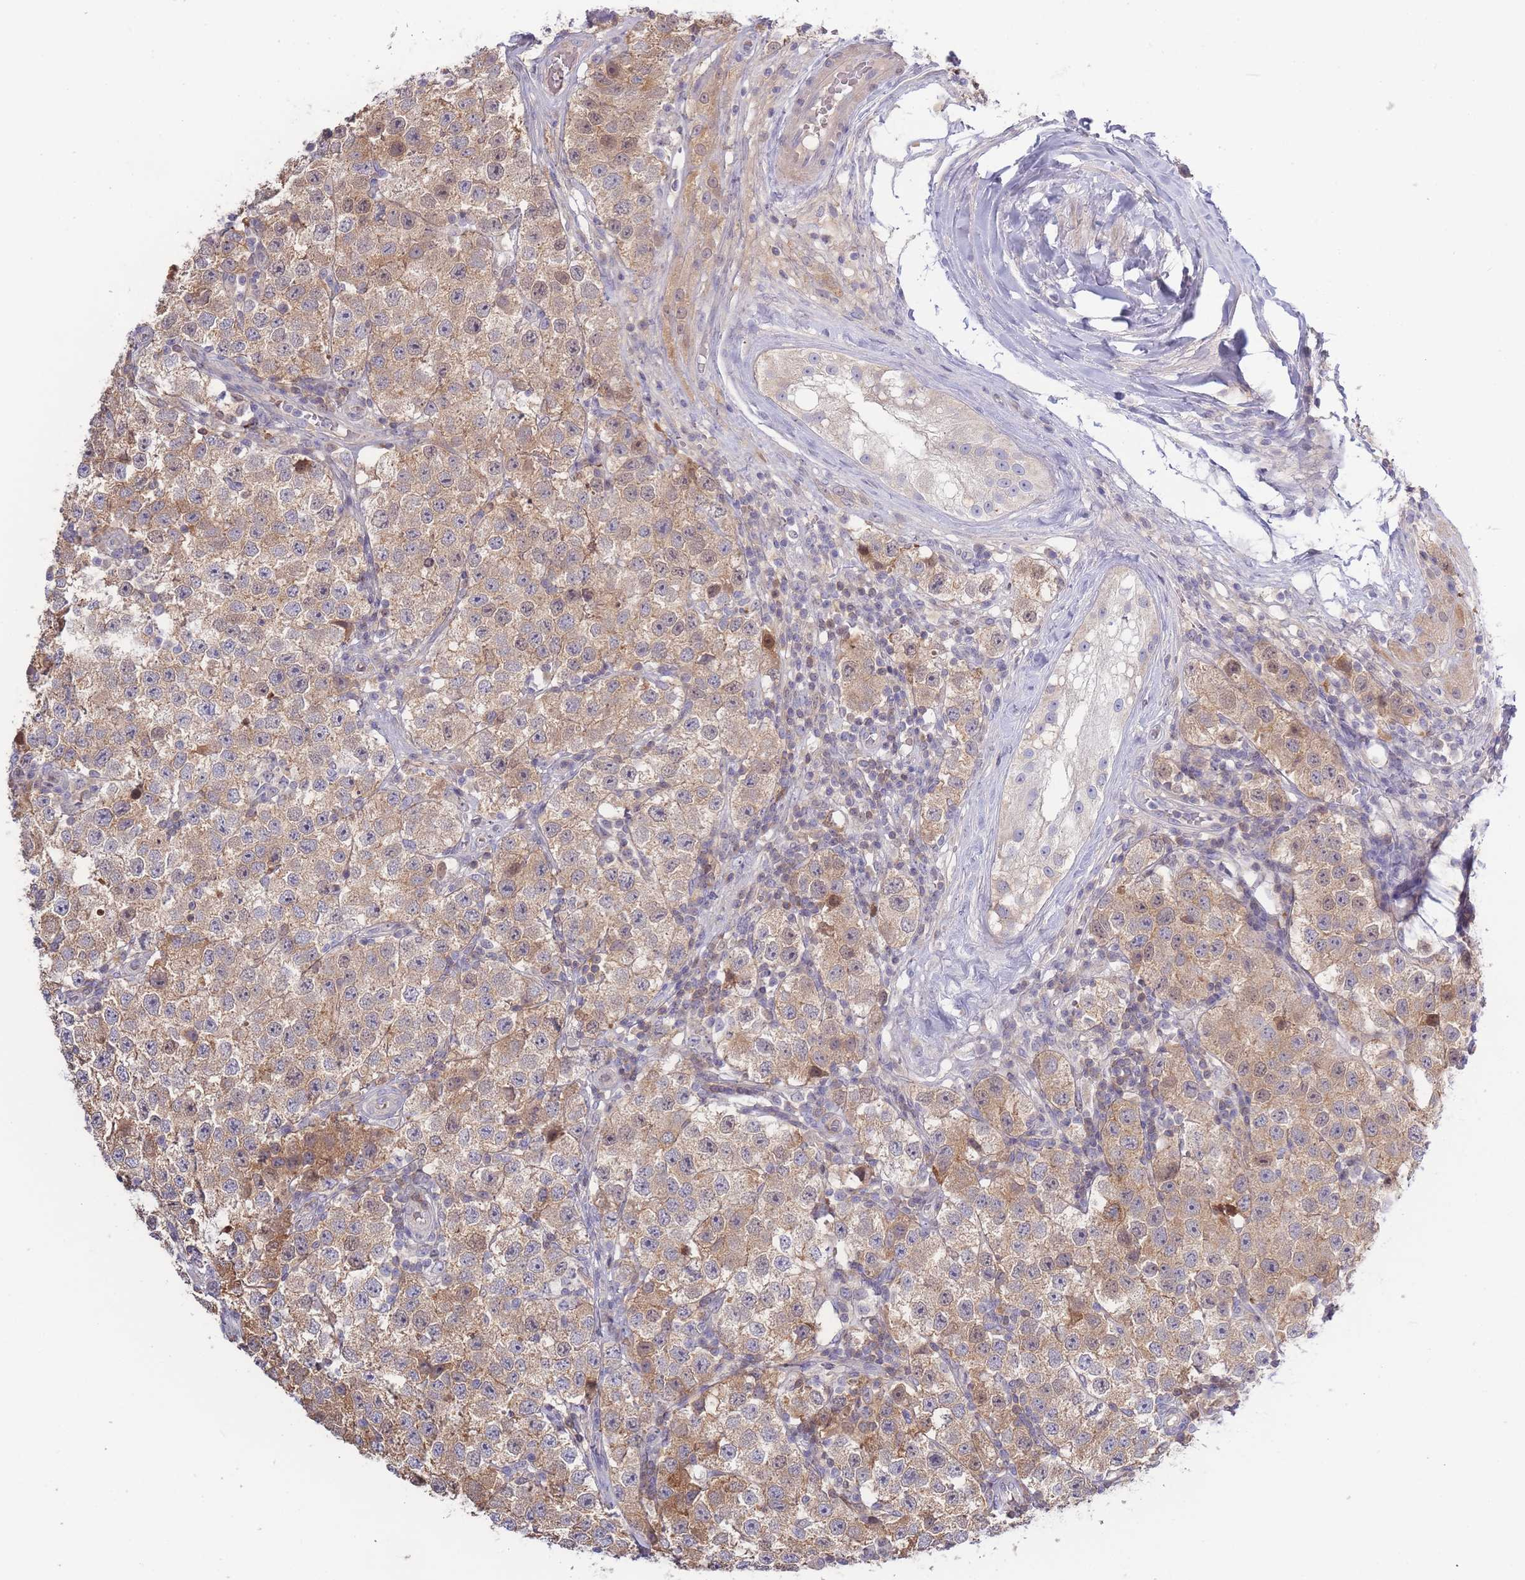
{"staining": {"intensity": "moderate", "quantity": ">75%", "location": "cytoplasmic/membranous"}, "tissue": "testis cancer", "cell_type": "Tumor cells", "image_type": "cancer", "snomed": [{"axis": "morphology", "description": "Seminoma, NOS"}, {"axis": "topography", "description": "Testis"}], "caption": "Brown immunohistochemical staining in testis cancer (seminoma) displays moderate cytoplasmic/membranous positivity in about >75% of tumor cells.", "gene": "SPHKAP", "patient": {"sex": "male", "age": 34}}